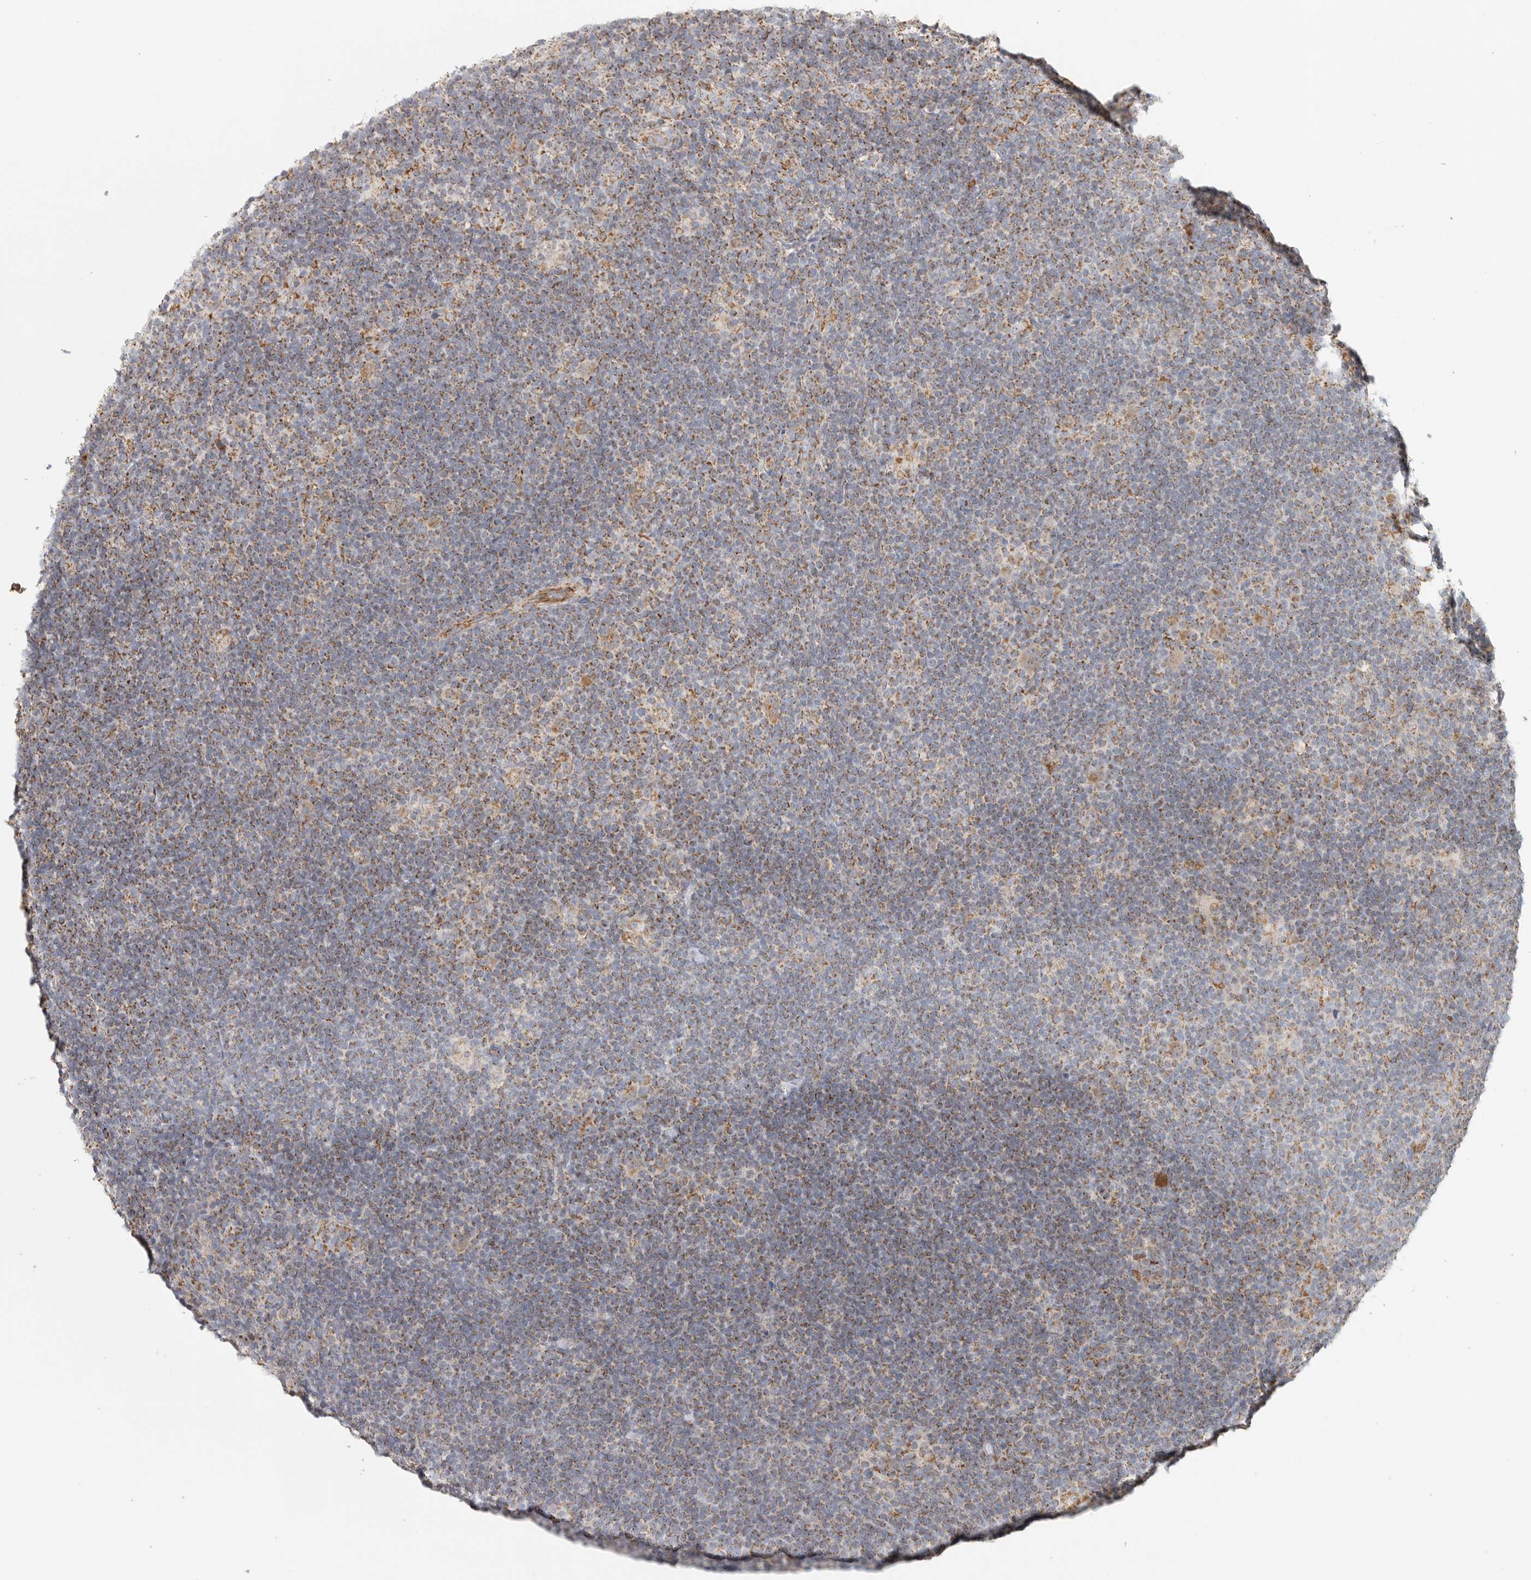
{"staining": {"intensity": "moderate", "quantity": ">75%", "location": "cytoplasmic/membranous"}, "tissue": "lymphoma", "cell_type": "Tumor cells", "image_type": "cancer", "snomed": [{"axis": "morphology", "description": "Hodgkin's disease, NOS"}, {"axis": "topography", "description": "Lymph node"}], "caption": "A histopathology image showing moderate cytoplasmic/membranous expression in approximately >75% of tumor cells in Hodgkin's disease, as visualized by brown immunohistochemical staining.", "gene": "SLC25A26", "patient": {"sex": "female", "age": 57}}